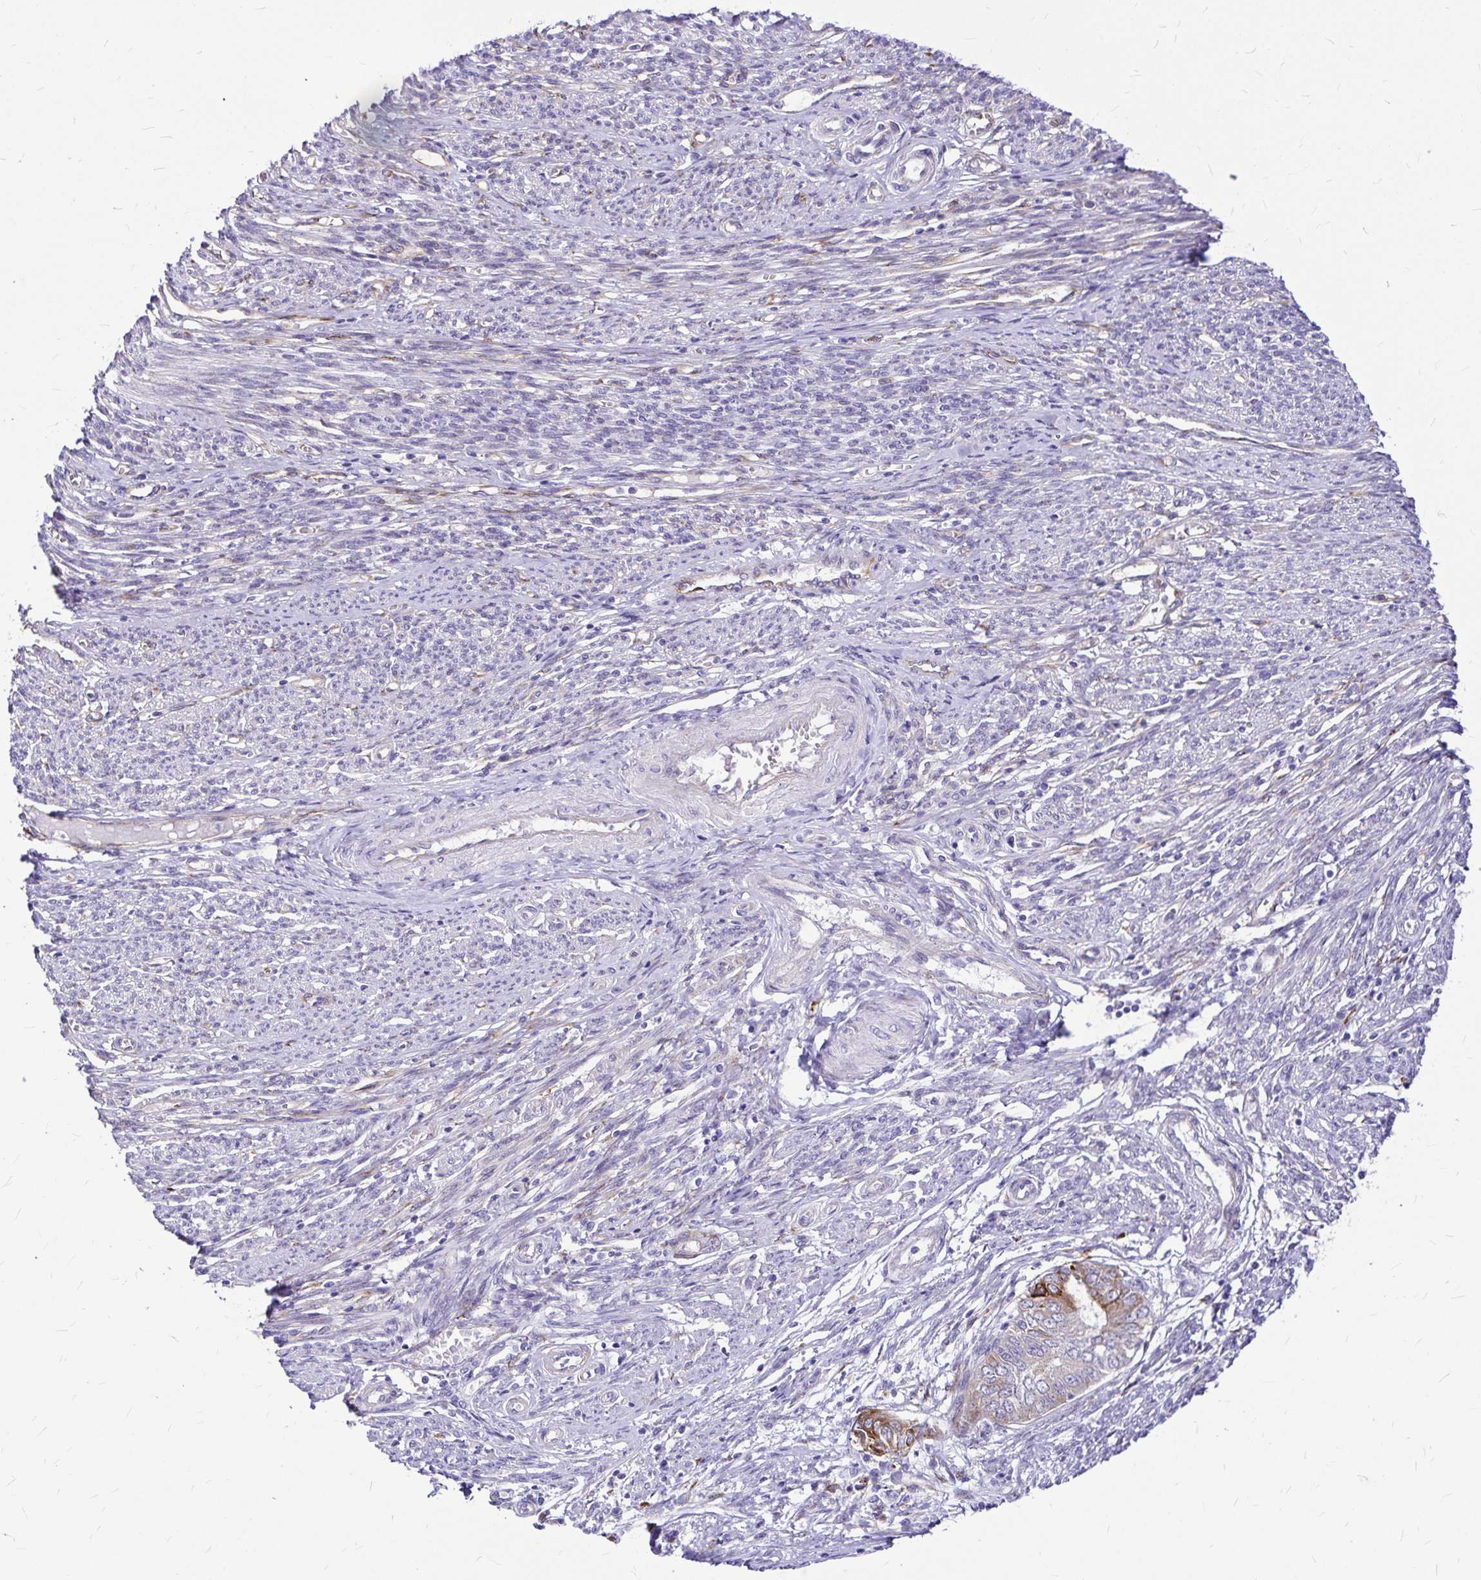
{"staining": {"intensity": "moderate", "quantity": "<25%", "location": "cytoplasmic/membranous"}, "tissue": "endometrial cancer", "cell_type": "Tumor cells", "image_type": "cancer", "snomed": [{"axis": "morphology", "description": "Adenocarcinoma, NOS"}, {"axis": "topography", "description": "Endometrium"}], "caption": "Approximately <25% of tumor cells in human adenocarcinoma (endometrial) reveal moderate cytoplasmic/membranous protein positivity as visualized by brown immunohistochemical staining.", "gene": "GABBR2", "patient": {"sex": "female", "age": 62}}